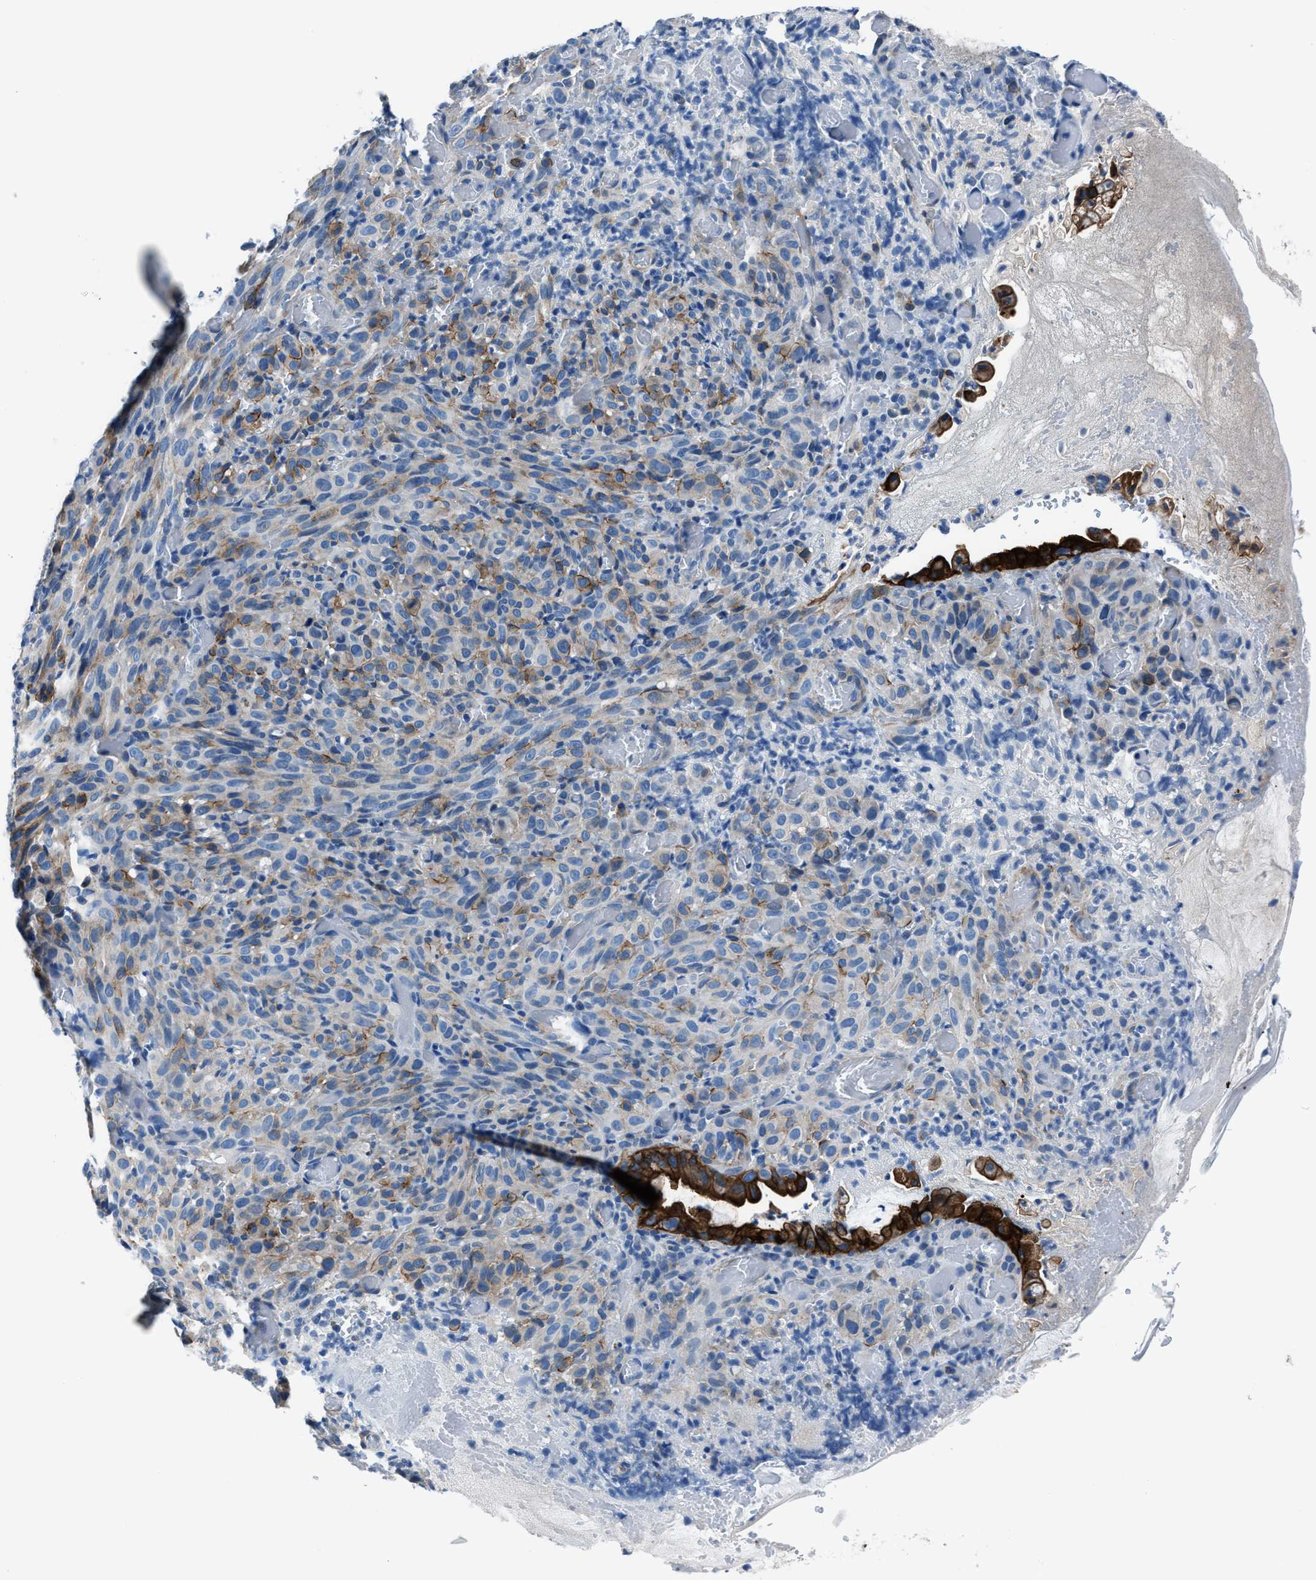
{"staining": {"intensity": "weak", "quantity": "<25%", "location": "cytoplasmic/membranous"}, "tissue": "melanoma", "cell_type": "Tumor cells", "image_type": "cancer", "snomed": [{"axis": "morphology", "description": "Malignant melanoma, NOS"}, {"axis": "topography", "description": "Rectum"}], "caption": "IHC histopathology image of neoplastic tissue: melanoma stained with DAB (3,3'-diaminobenzidine) demonstrates no significant protein expression in tumor cells.", "gene": "LMO7", "patient": {"sex": "female", "age": 81}}